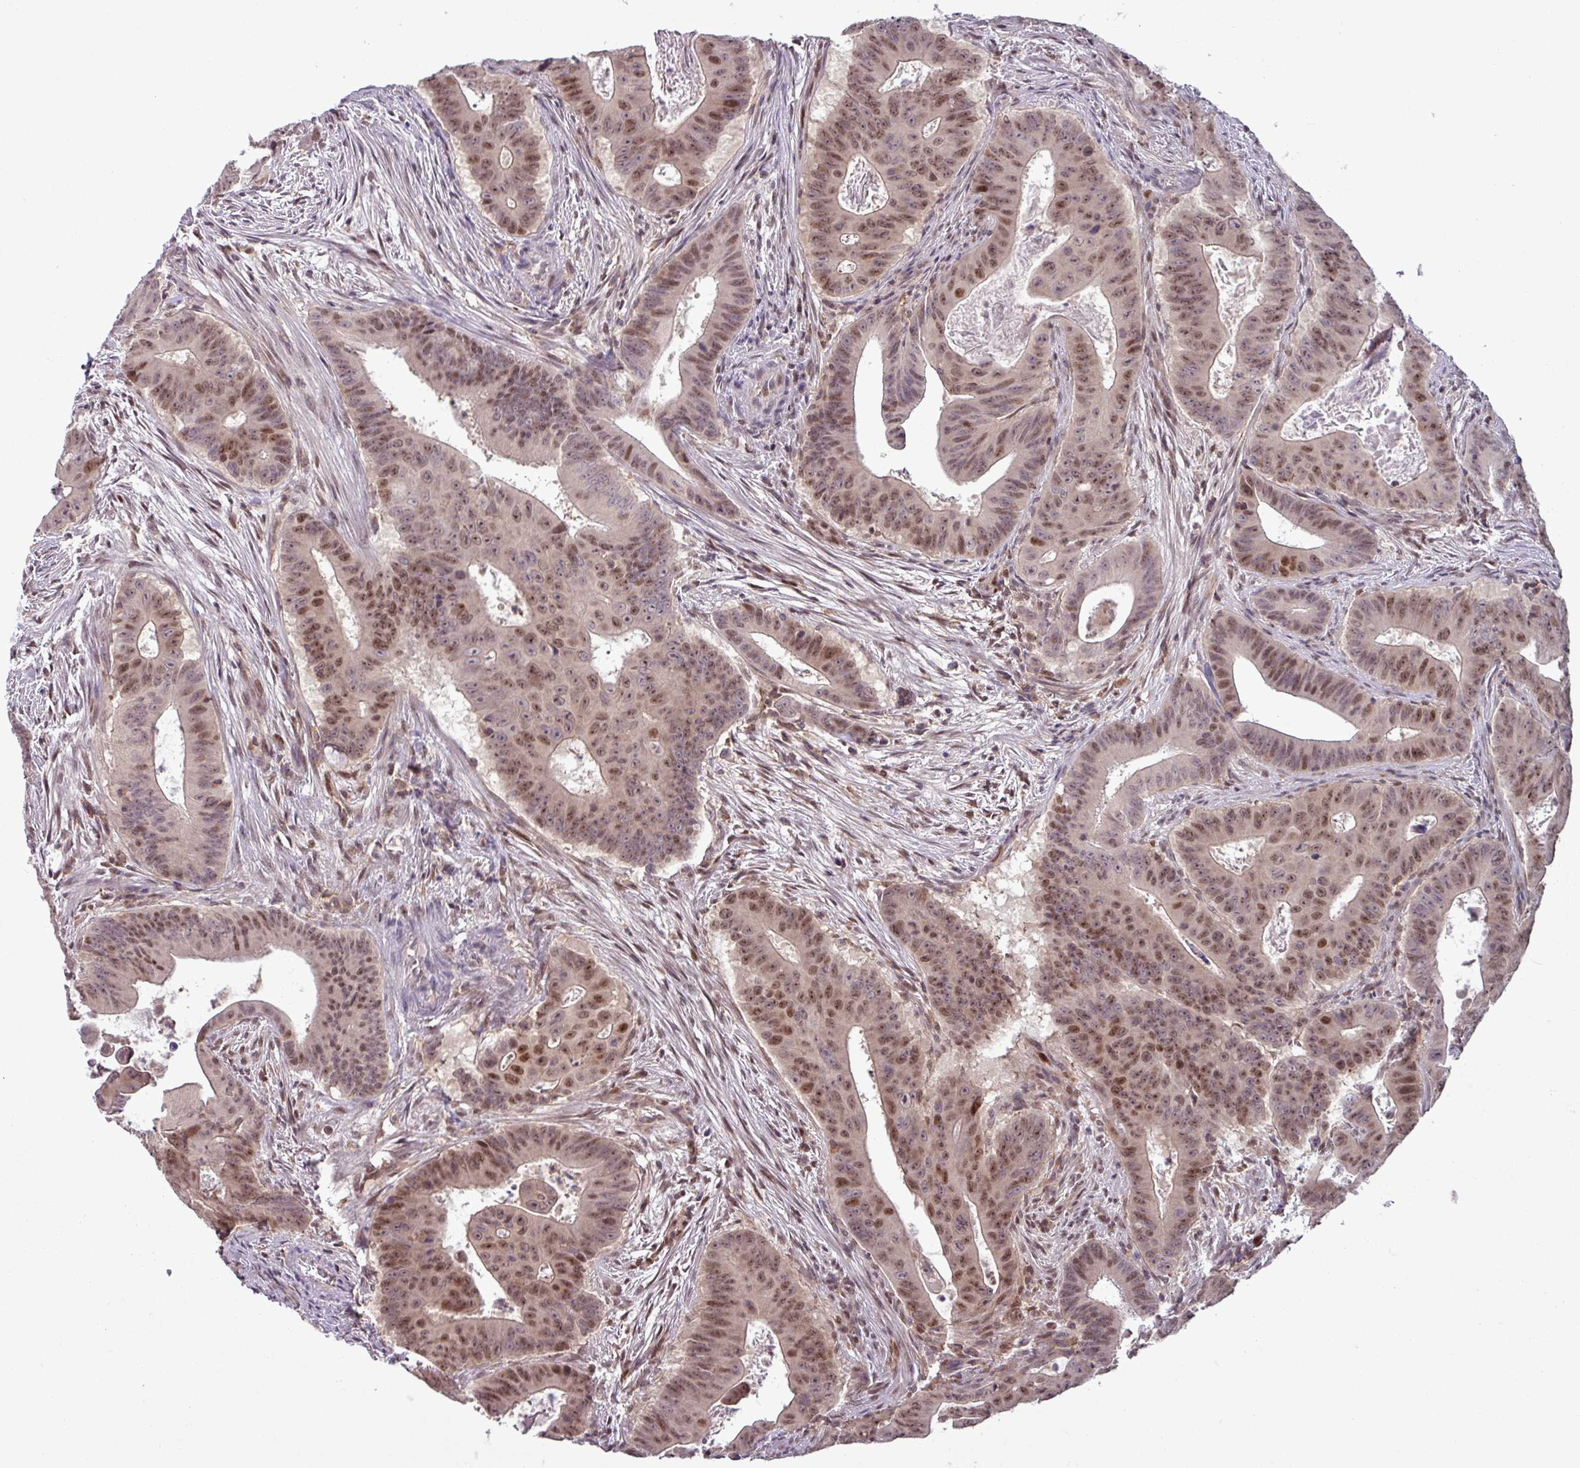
{"staining": {"intensity": "moderate", "quantity": ">75%", "location": "nuclear"}, "tissue": "colorectal cancer", "cell_type": "Tumor cells", "image_type": "cancer", "snomed": [{"axis": "morphology", "description": "Adenocarcinoma, NOS"}, {"axis": "topography", "description": "Rectum"}], "caption": "Colorectal cancer tissue demonstrates moderate nuclear positivity in about >75% of tumor cells, visualized by immunohistochemistry.", "gene": "PRRX1", "patient": {"sex": "female", "age": 75}}